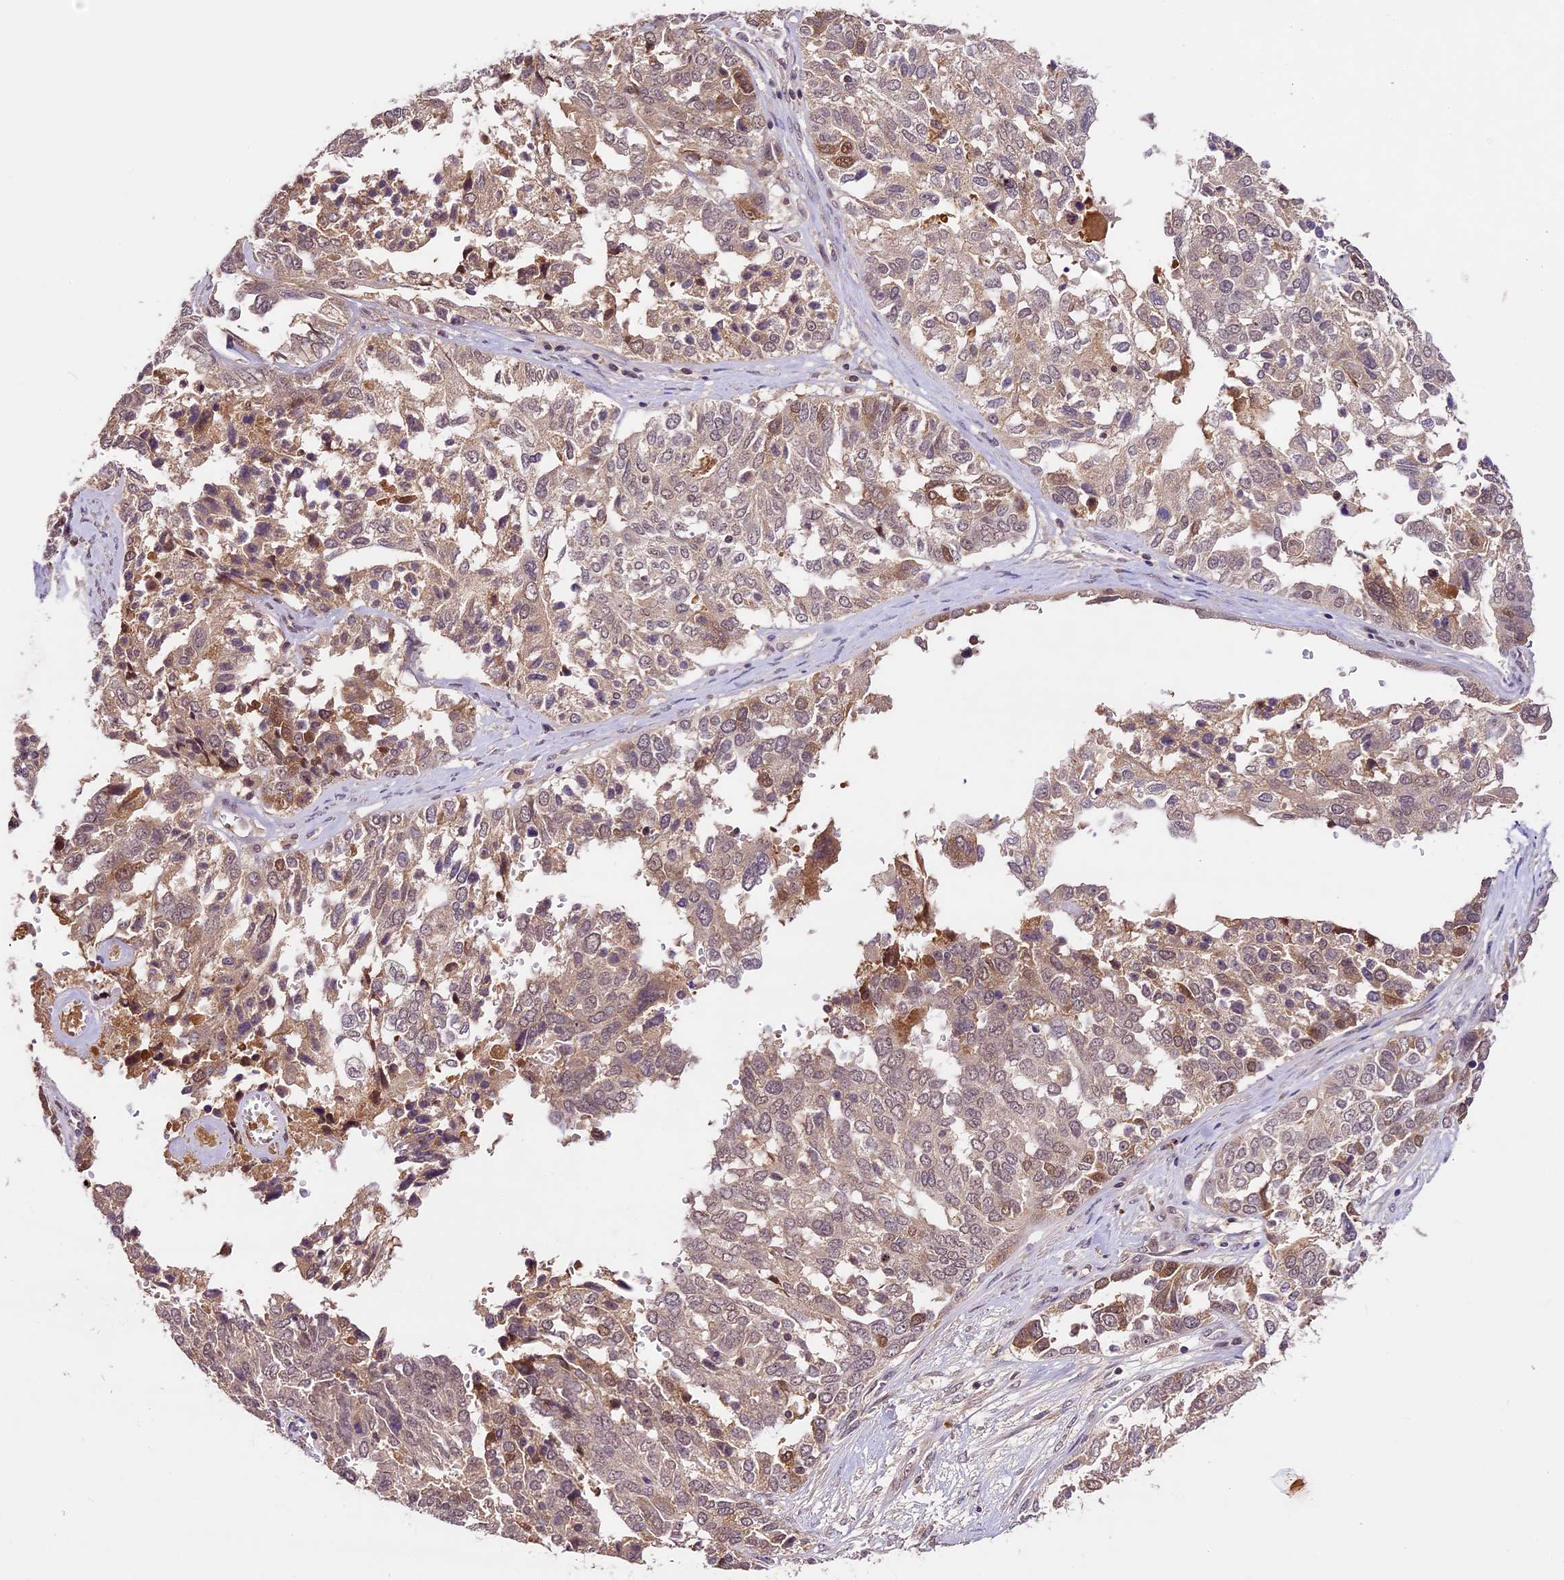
{"staining": {"intensity": "moderate", "quantity": "25%-75%", "location": "cytoplasmic/membranous,nuclear"}, "tissue": "ovarian cancer", "cell_type": "Tumor cells", "image_type": "cancer", "snomed": [{"axis": "morphology", "description": "Cystadenocarcinoma, serous, NOS"}, {"axis": "topography", "description": "Ovary"}], "caption": "Protein expression by immunohistochemistry (IHC) exhibits moderate cytoplasmic/membranous and nuclear staining in about 25%-75% of tumor cells in serous cystadenocarcinoma (ovarian).", "gene": "ATP10A", "patient": {"sex": "female", "age": 44}}